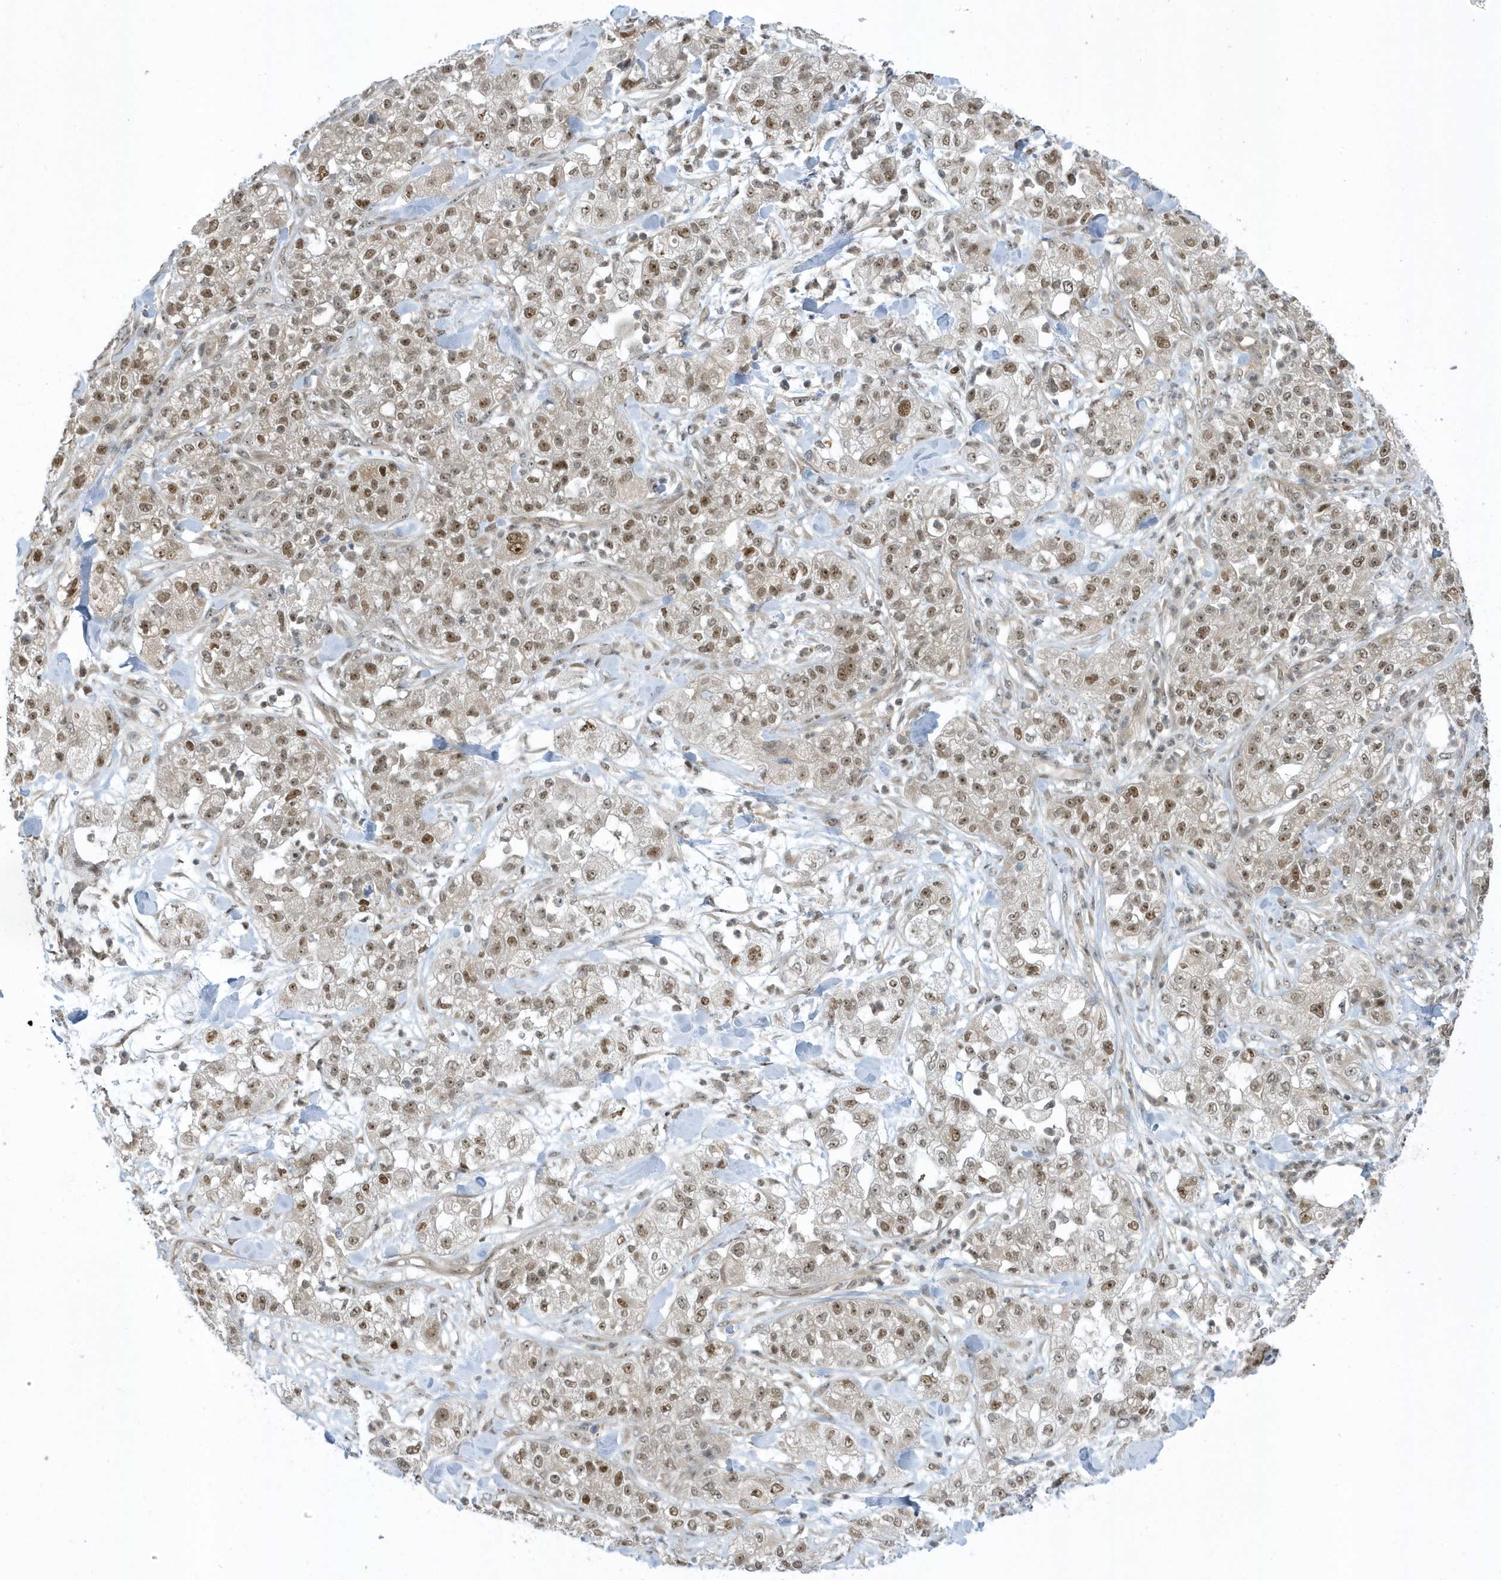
{"staining": {"intensity": "moderate", "quantity": ">75%", "location": "nuclear"}, "tissue": "pancreatic cancer", "cell_type": "Tumor cells", "image_type": "cancer", "snomed": [{"axis": "morphology", "description": "Adenocarcinoma, NOS"}, {"axis": "topography", "description": "Pancreas"}], "caption": "DAB immunohistochemical staining of pancreatic cancer (adenocarcinoma) displays moderate nuclear protein staining in about >75% of tumor cells. (Brightfield microscopy of DAB IHC at high magnification).", "gene": "ZNF740", "patient": {"sex": "female", "age": 78}}